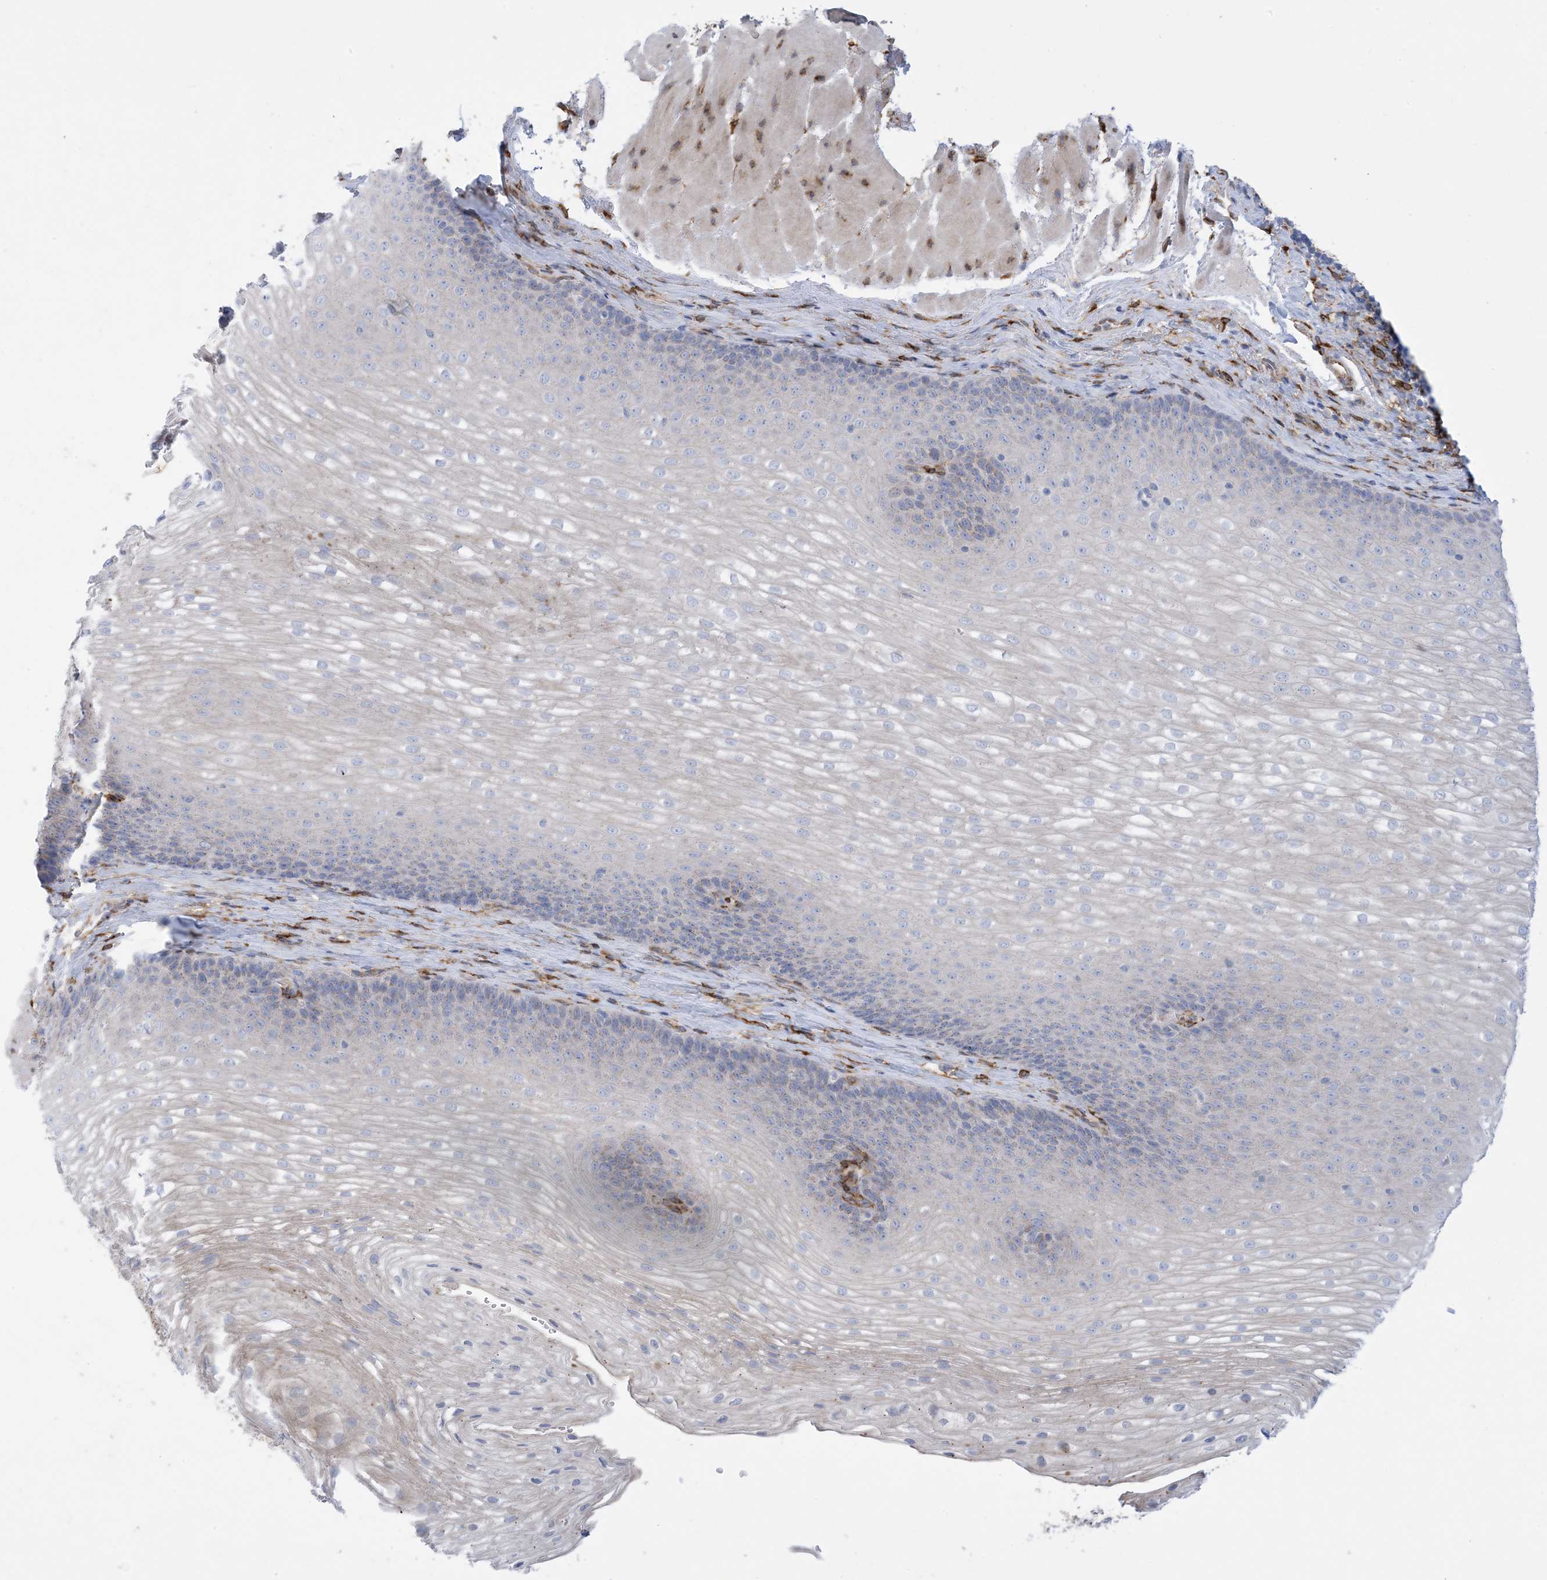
{"staining": {"intensity": "negative", "quantity": "none", "location": "none"}, "tissue": "esophagus", "cell_type": "Squamous epithelial cells", "image_type": "normal", "snomed": [{"axis": "morphology", "description": "Normal tissue, NOS"}, {"axis": "topography", "description": "Esophagus"}], "caption": "Immunohistochemistry micrograph of benign esophagus stained for a protein (brown), which displays no positivity in squamous epithelial cells.", "gene": "RBMS3", "patient": {"sex": "female", "age": 66}}